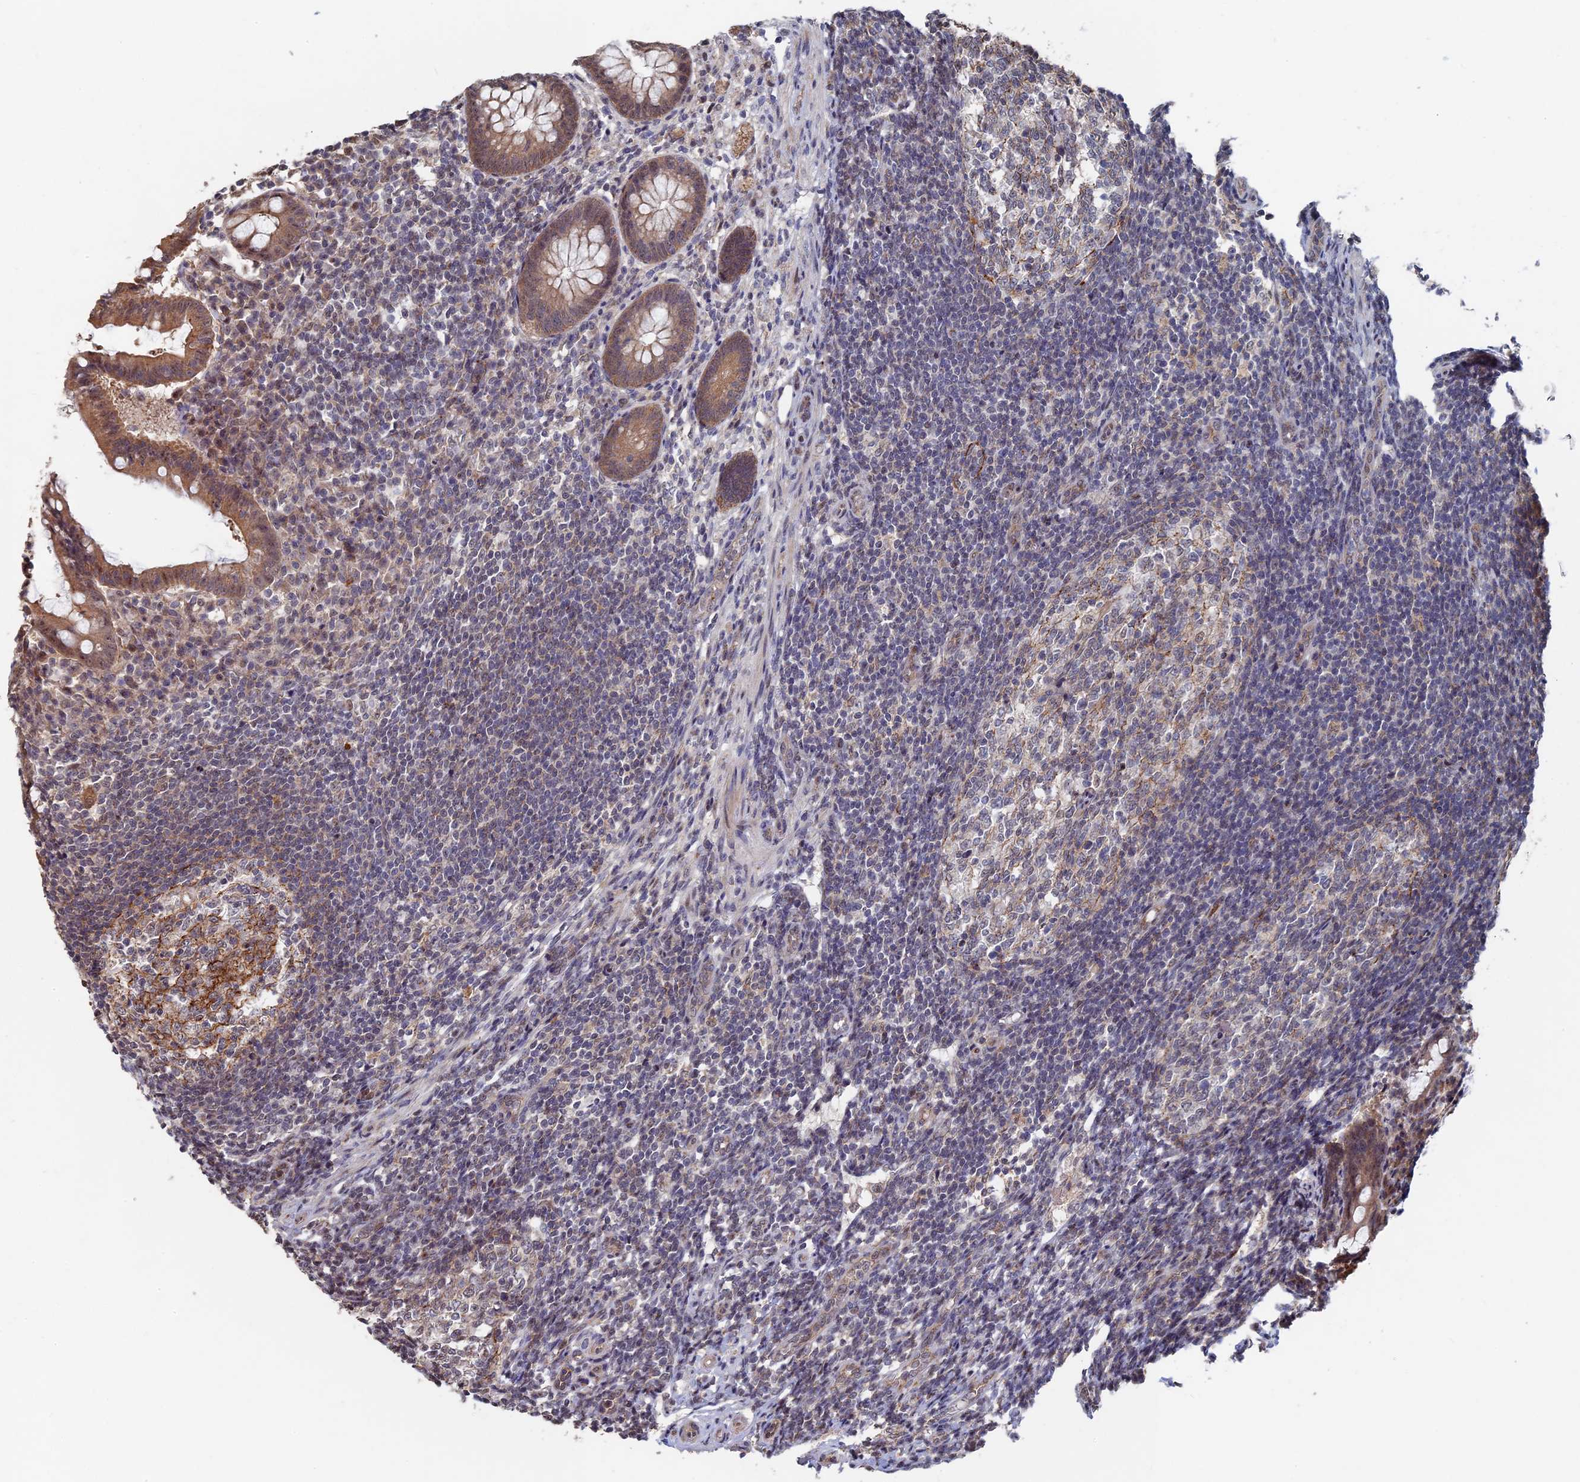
{"staining": {"intensity": "moderate", "quantity": ">75%", "location": "cytoplasmic/membranous"}, "tissue": "appendix", "cell_type": "Glandular cells", "image_type": "normal", "snomed": [{"axis": "morphology", "description": "Normal tissue, NOS"}, {"axis": "topography", "description": "Appendix"}], "caption": "Immunohistochemical staining of normal human appendix shows >75% levels of moderate cytoplasmic/membranous protein positivity in approximately >75% of glandular cells.", "gene": "KIAA1328", "patient": {"sex": "female", "age": 33}}